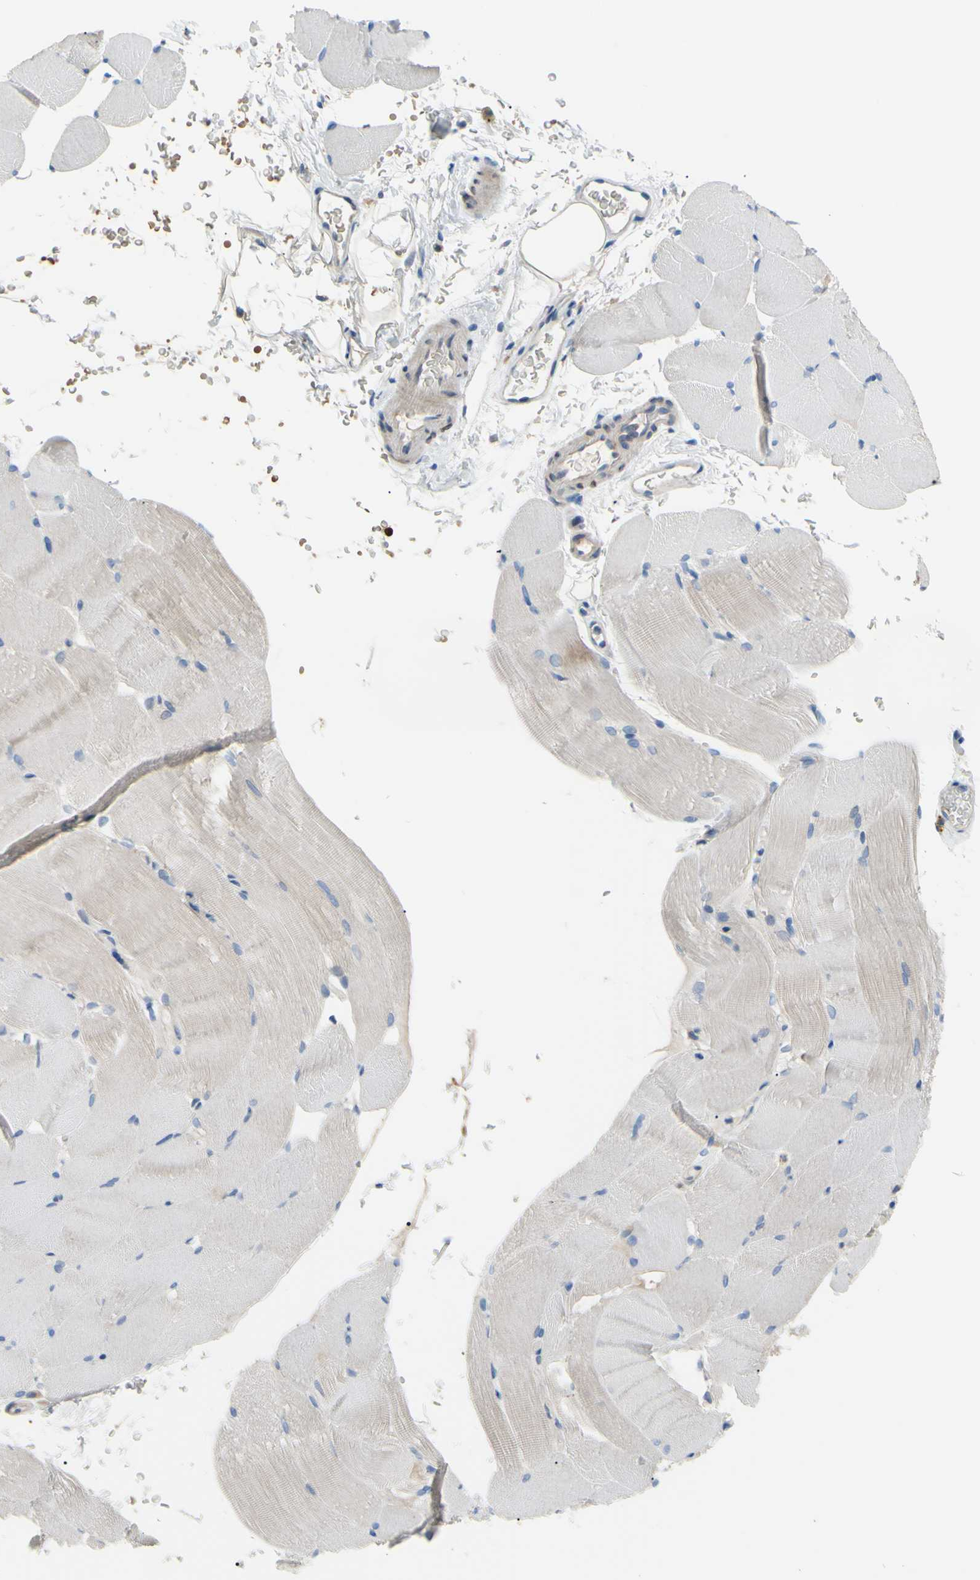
{"staining": {"intensity": "negative", "quantity": "none", "location": "none"}, "tissue": "skeletal muscle", "cell_type": "Myocytes", "image_type": "normal", "snomed": [{"axis": "morphology", "description": "Normal tissue, NOS"}, {"axis": "topography", "description": "Skeletal muscle"}, {"axis": "topography", "description": "Parathyroid gland"}], "caption": "Immunohistochemistry (IHC) image of normal skeletal muscle: skeletal muscle stained with DAB reveals no significant protein staining in myocytes.", "gene": "TMEM59L", "patient": {"sex": "female", "age": 37}}